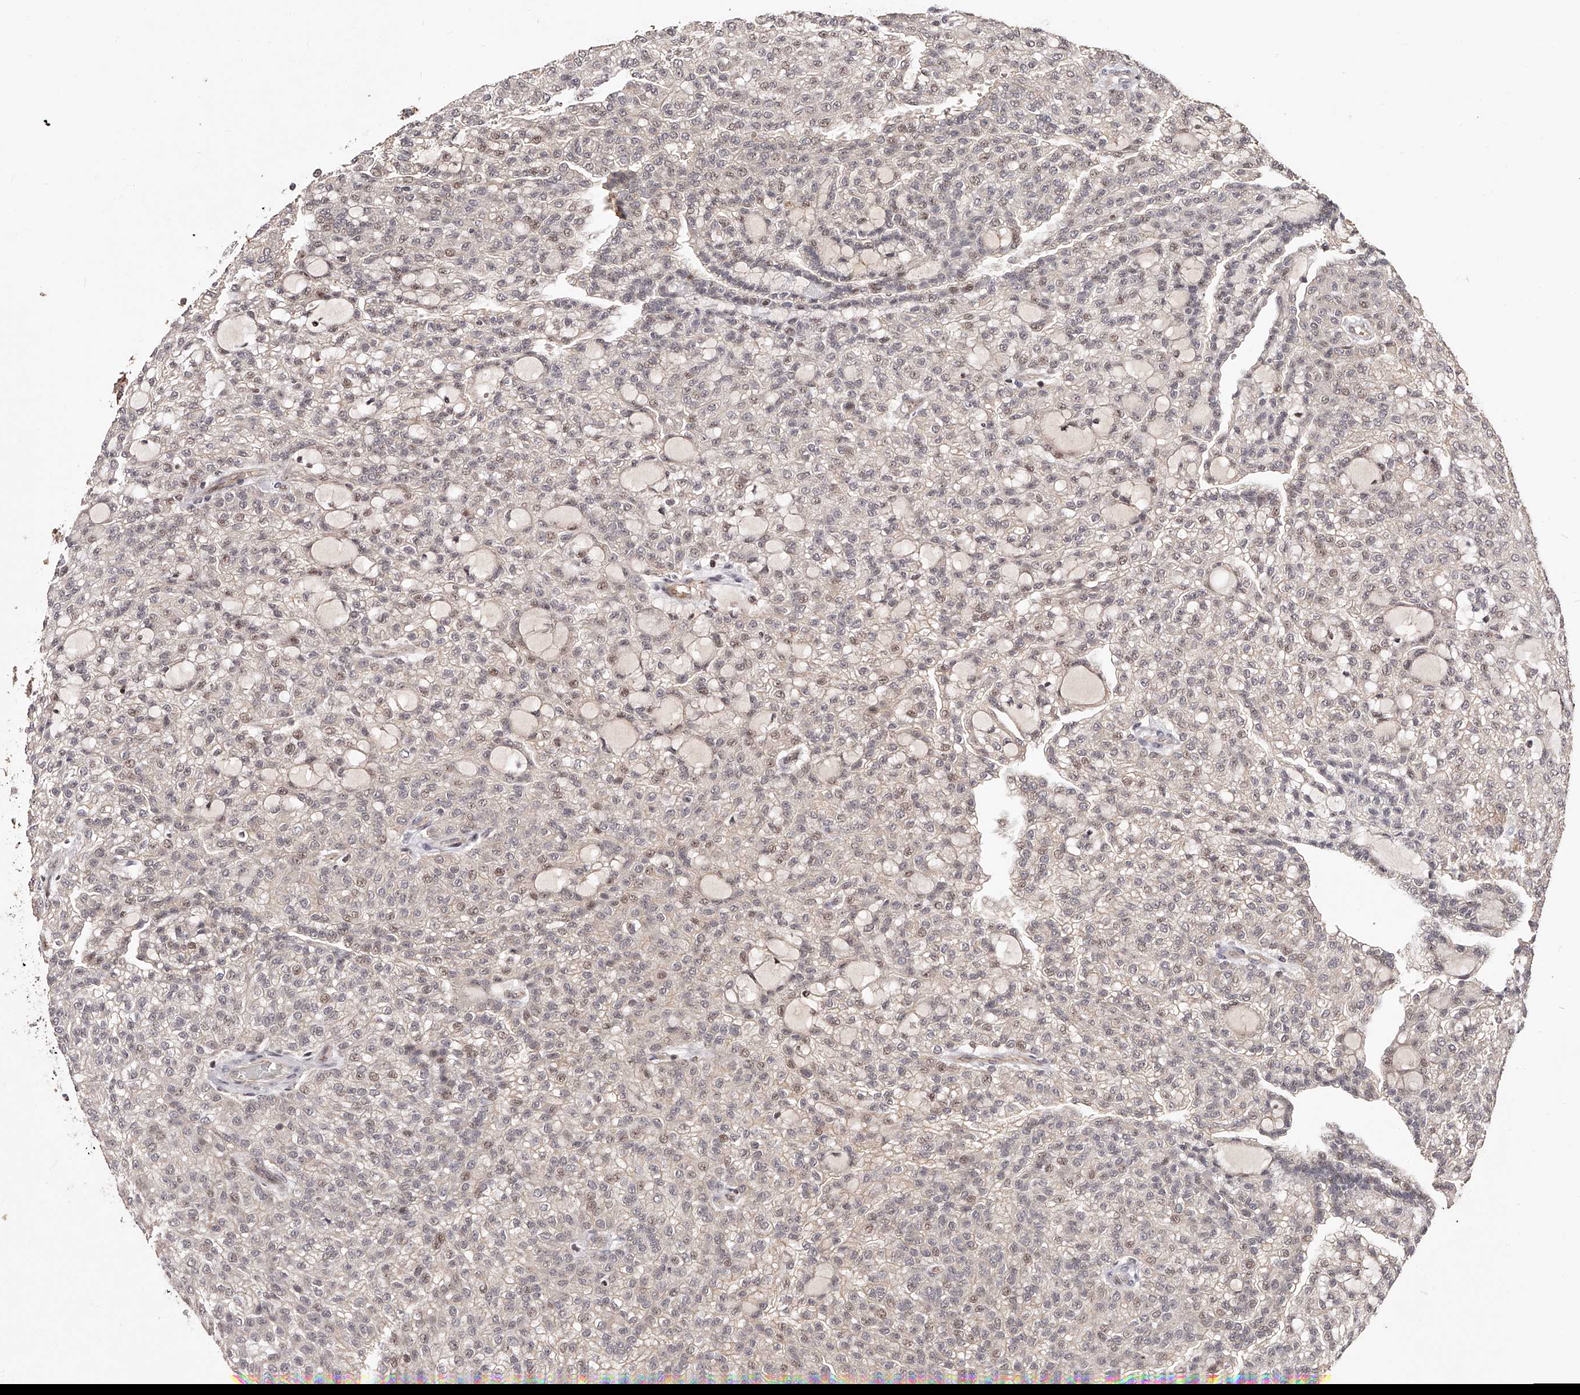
{"staining": {"intensity": "weak", "quantity": "<25%", "location": "nuclear"}, "tissue": "renal cancer", "cell_type": "Tumor cells", "image_type": "cancer", "snomed": [{"axis": "morphology", "description": "Adenocarcinoma, NOS"}, {"axis": "topography", "description": "Kidney"}], "caption": "This is an immunohistochemistry micrograph of renal cancer. There is no staining in tumor cells.", "gene": "CUL7", "patient": {"sex": "male", "age": 63}}